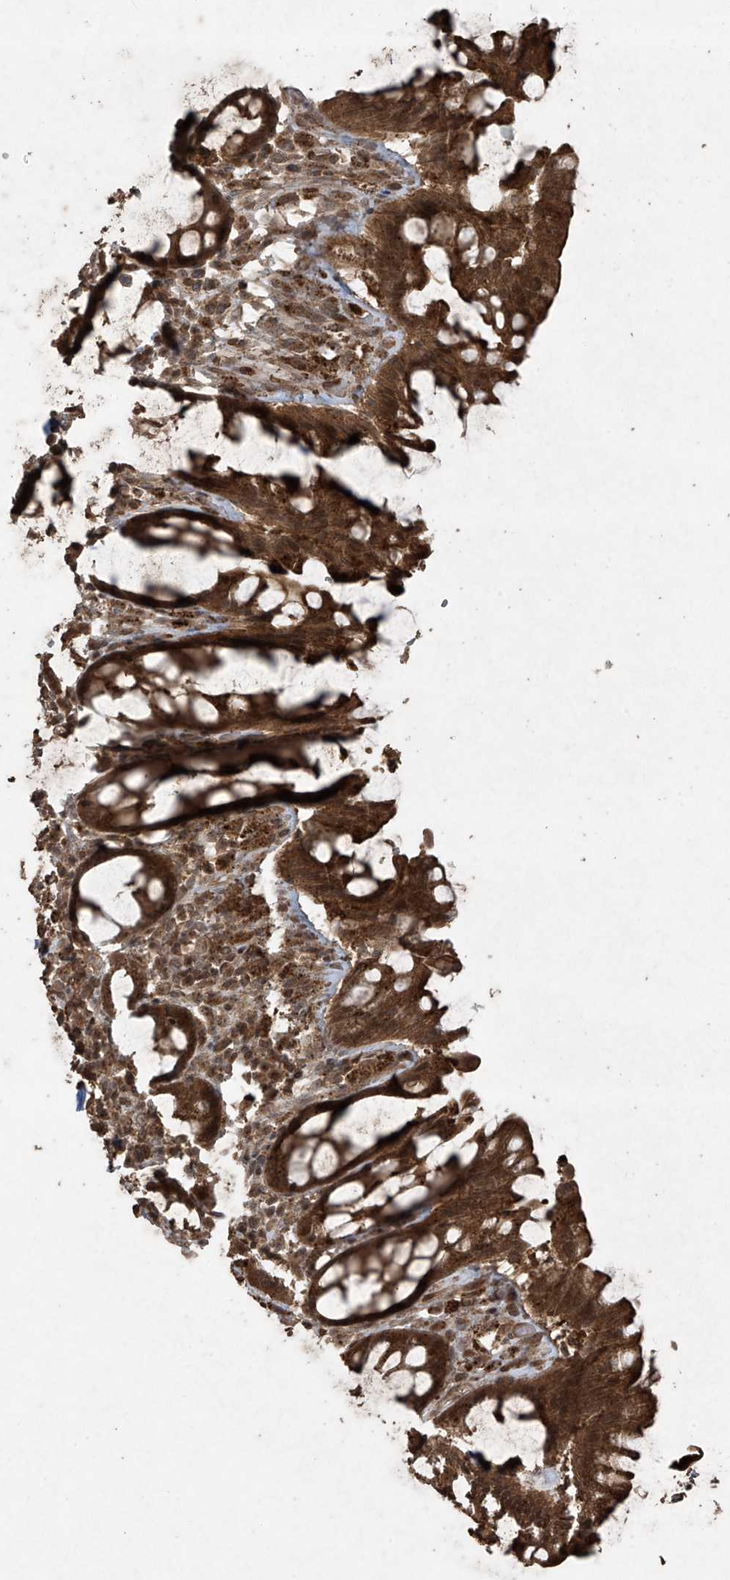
{"staining": {"intensity": "strong", "quantity": ">75%", "location": "cytoplasmic/membranous"}, "tissue": "rectum", "cell_type": "Glandular cells", "image_type": "normal", "snomed": [{"axis": "morphology", "description": "Normal tissue, NOS"}, {"axis": "topography", "description": "Rectum"}], "caption": "Human rectum stained for a protein (brown) reveals strong cytoplasmic/membranous positive expression in about >75% of glandular cells.", "gene": "PGPEP1", "patient": {"sex": "male", "age": 64}}